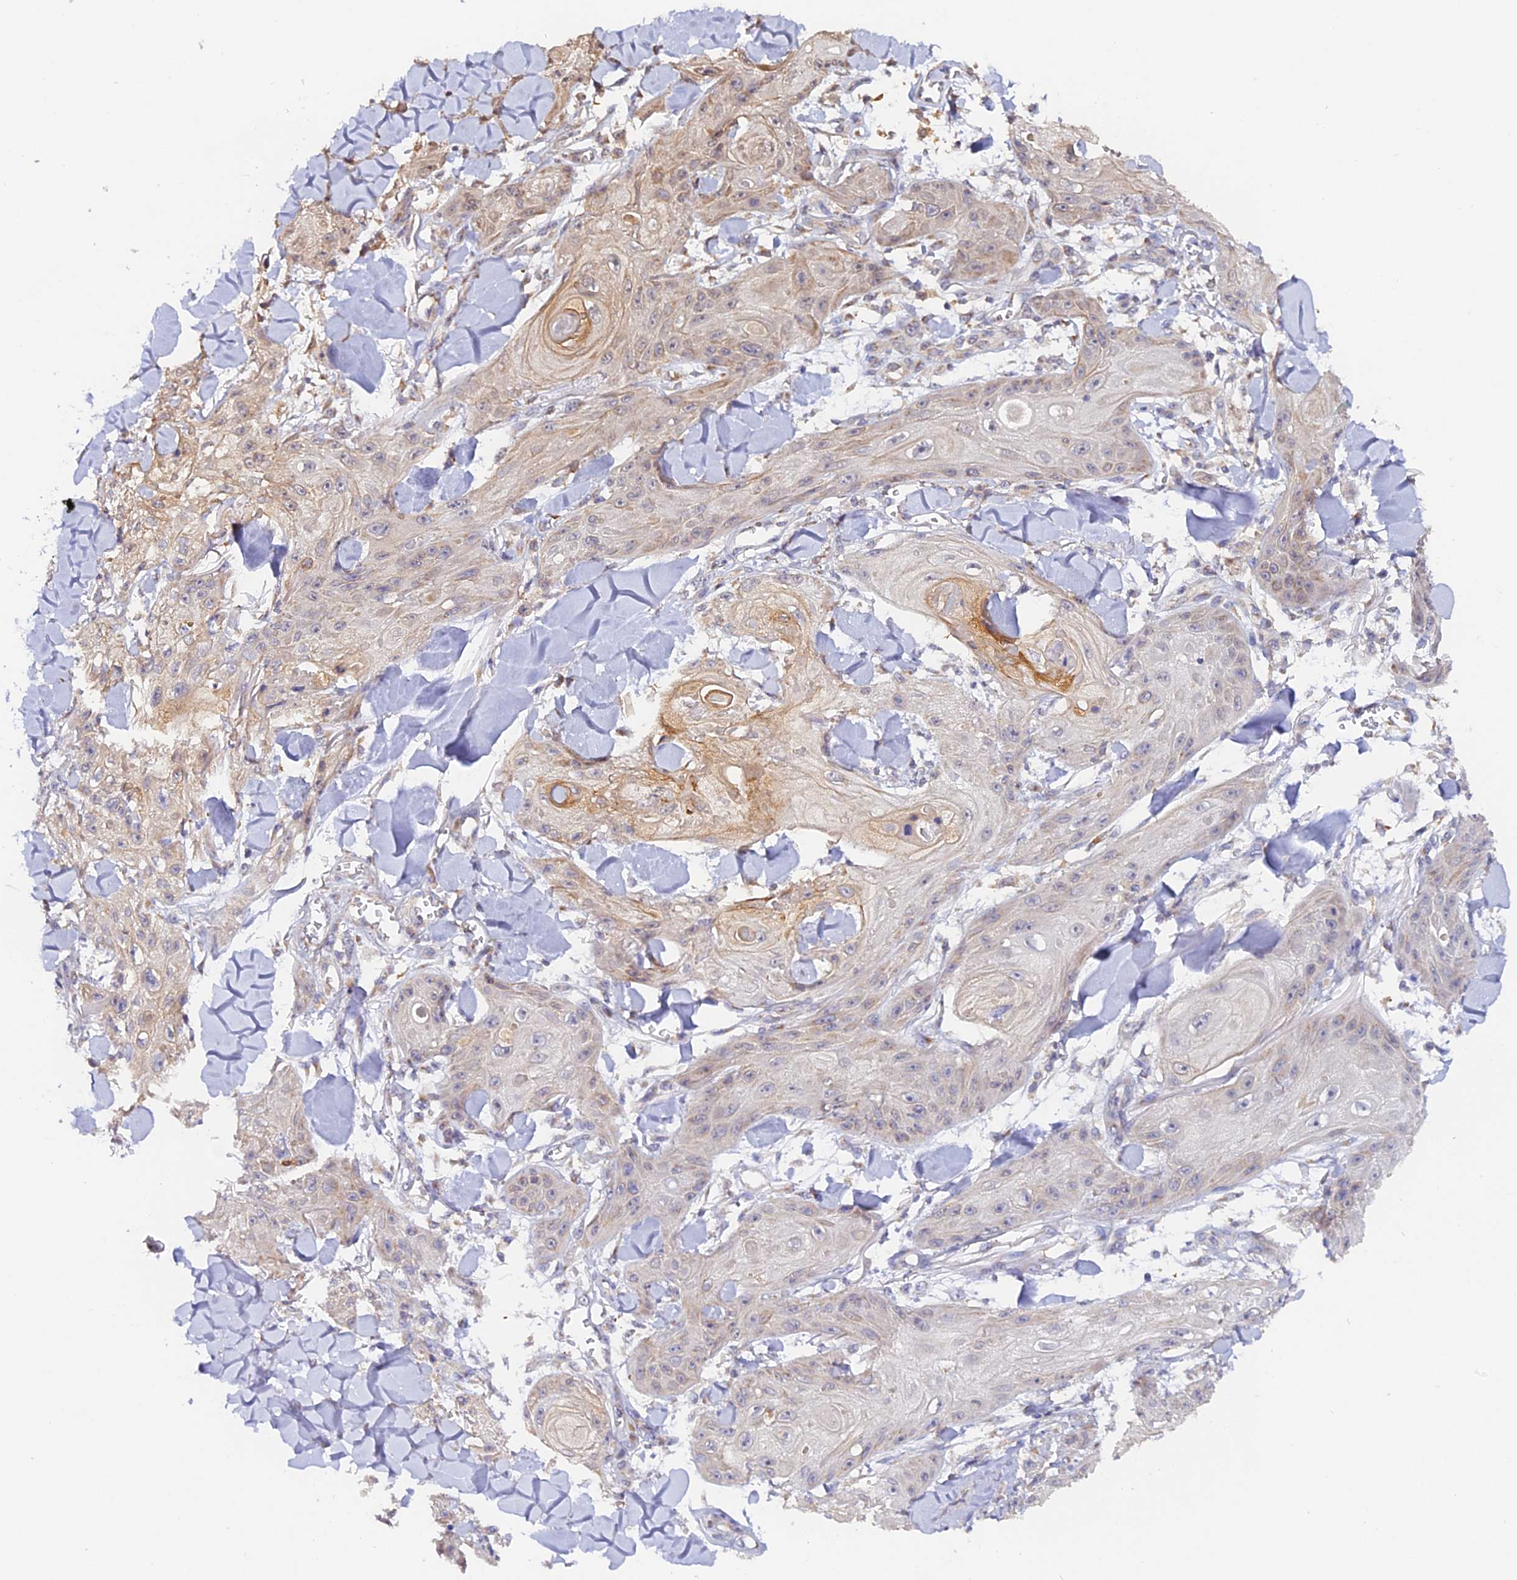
{"staining": {"intensity": "weak", "quantity": "<25%", "location": "cytoplasmic/membranous"}, "tissue": "skin cancer", "cell_type": "Tumor cells", "image_type": "cancer", "snomed": [{"axis": "morphology", "description": "Squamous cell carcinoma, NOS"}, {"axis": "topography", "description": "Skin"}], "caption": "There is no significant expression in tumor cells of skin squamous cell carcinoma. The staining was performed using DAB (3,3'-diaminobenzidine) to visualize the protein expression in brown, while the nuclei were stained in blue with hematoxylin (Magnification: 20x).", "gene": "TANGO6", "patient": {"sex": "male", "age": 74}}